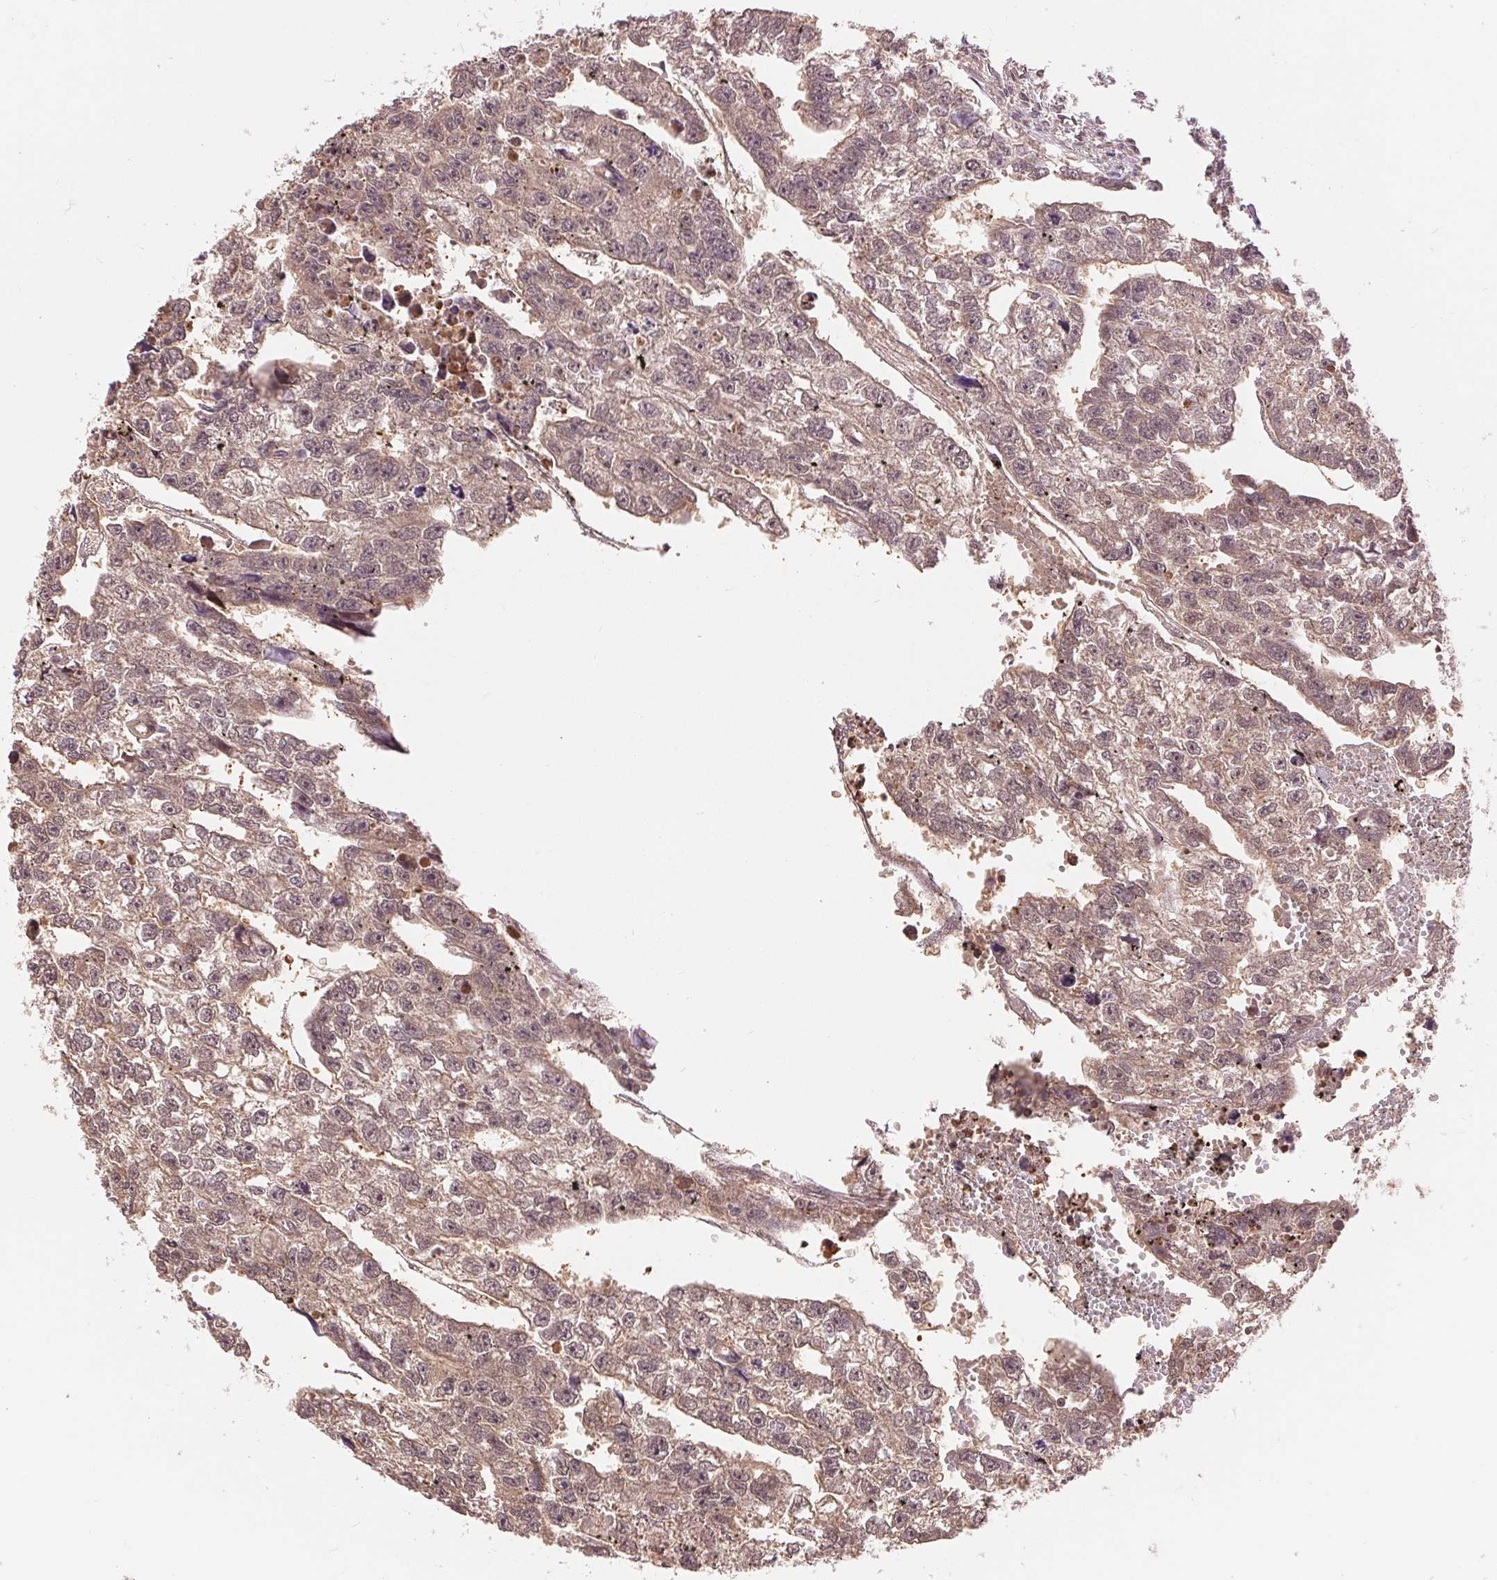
{"staining": {"intensity": "weak", "quantity": ">75%", "location": "cytoplasmic/membranous,nuclear"}, "tissue": "testis cancer", "cell_type": "Tumor cells", "image_type": "cancer", "snomed": [{"axis": "morphology", "description": "Carcinoma, Embryonal, NOS"}, {"axis": "morphology", "description": "Teratoma, malignant, NOS"}, {"axis": "topography", "description": "Testis"}], "caption": "Tumor cells show low levels of weak cytoplasmic/membranous and nuclear staining in approximately >75% of cells in human testis embryonal carcinoma.", "gene": "TMEM273", "patient": {"sex": "male", "age": 44}}